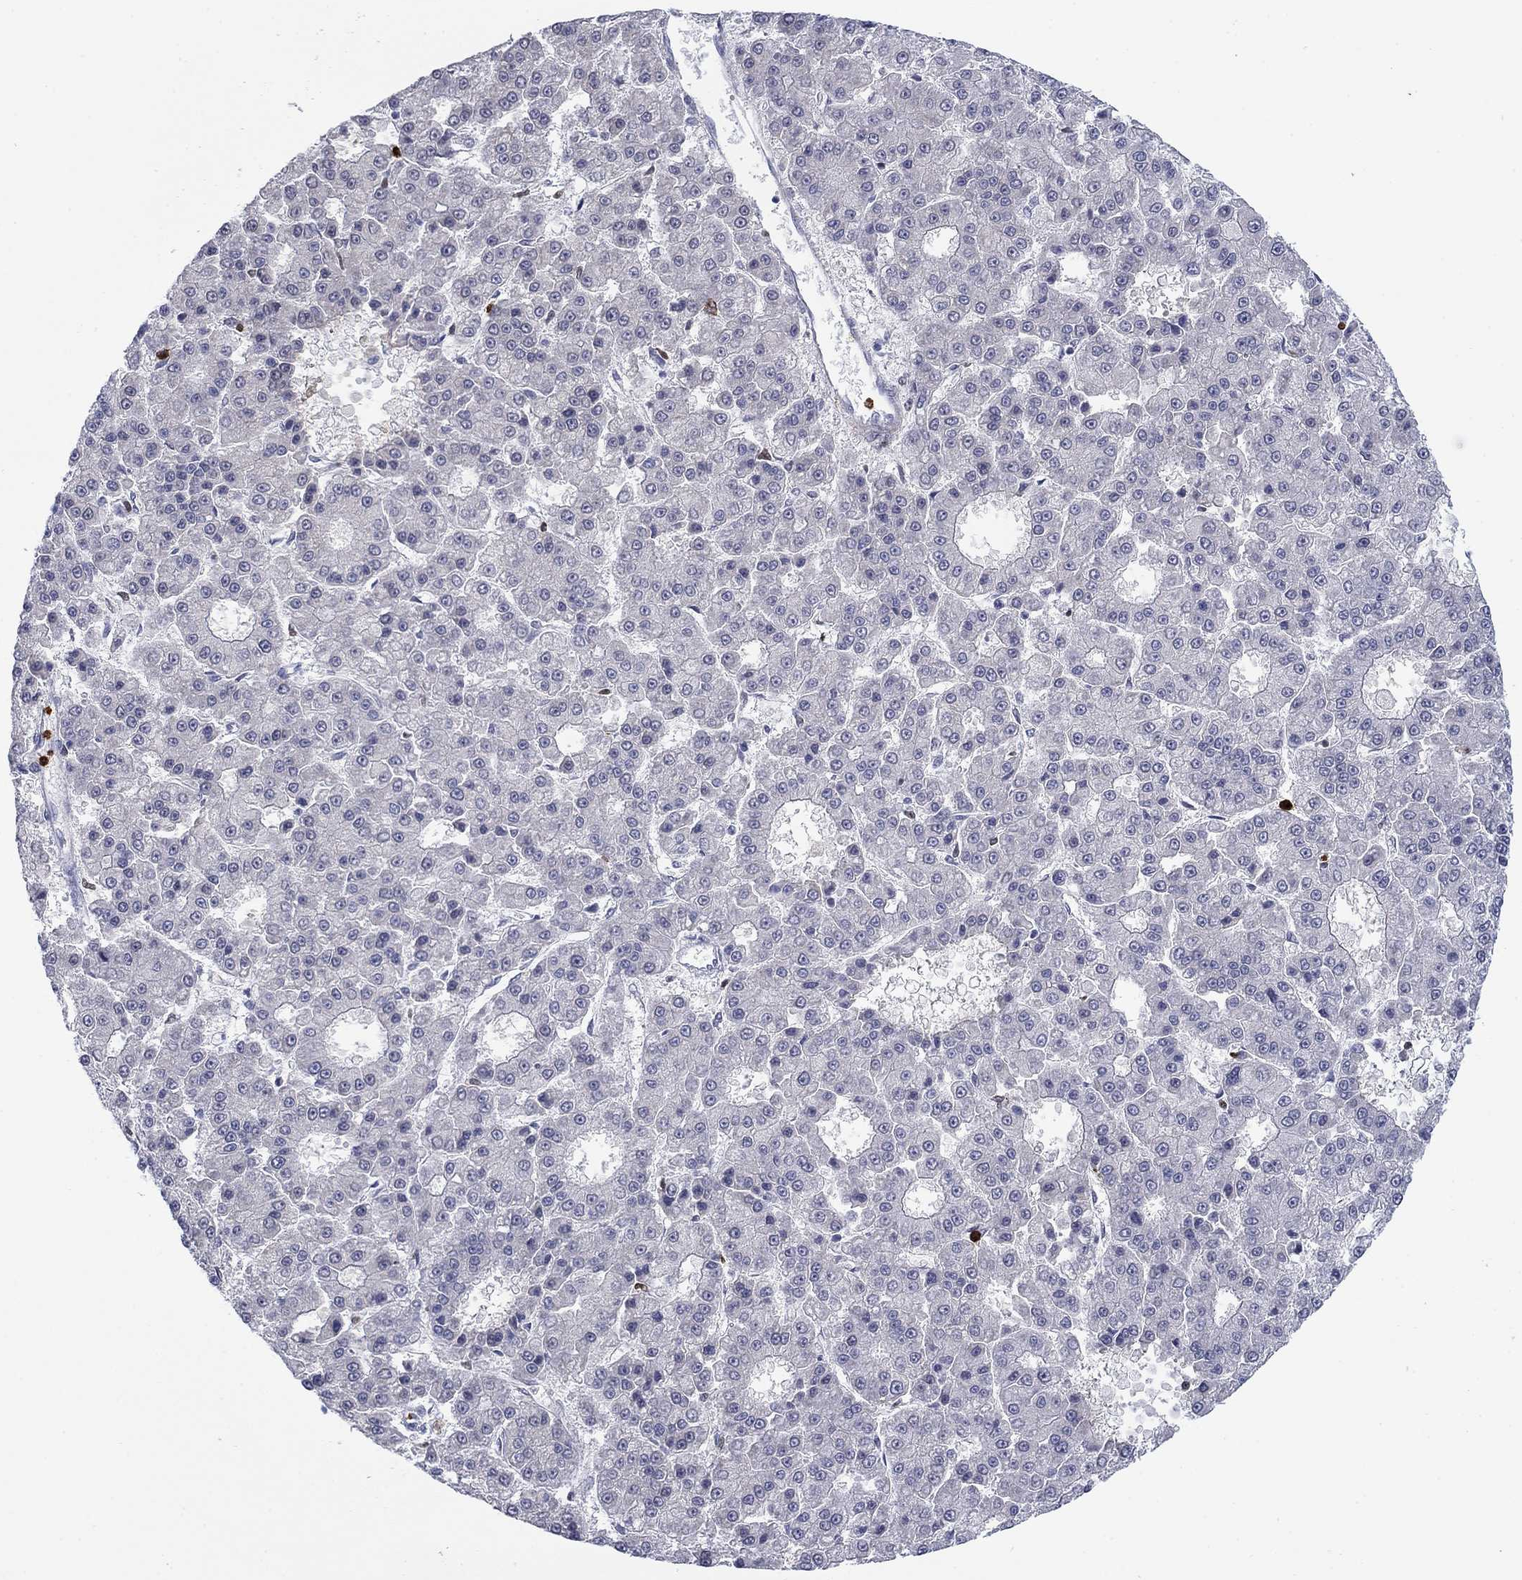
{"staining": {"intensity": "negative", "quantity": "none", "location": "none"}, "tissue": "liver cancer", "cell_type": "Tumor cells", "image_type": "cancer", "snomed": [{"axis": "morphology", "description": "Carcinoma, Hepatocellular, NOS"}, {"axis": "topography", "description": "Liver"}], "caption": "Liver cancer (hepatocellular carcinoma) stained for a protein using immunohistochemistry (IHC) demonstrates no staining tumor cells.", "gene": "MTRFR", "patient": {"sex": "male", "age": 70}}